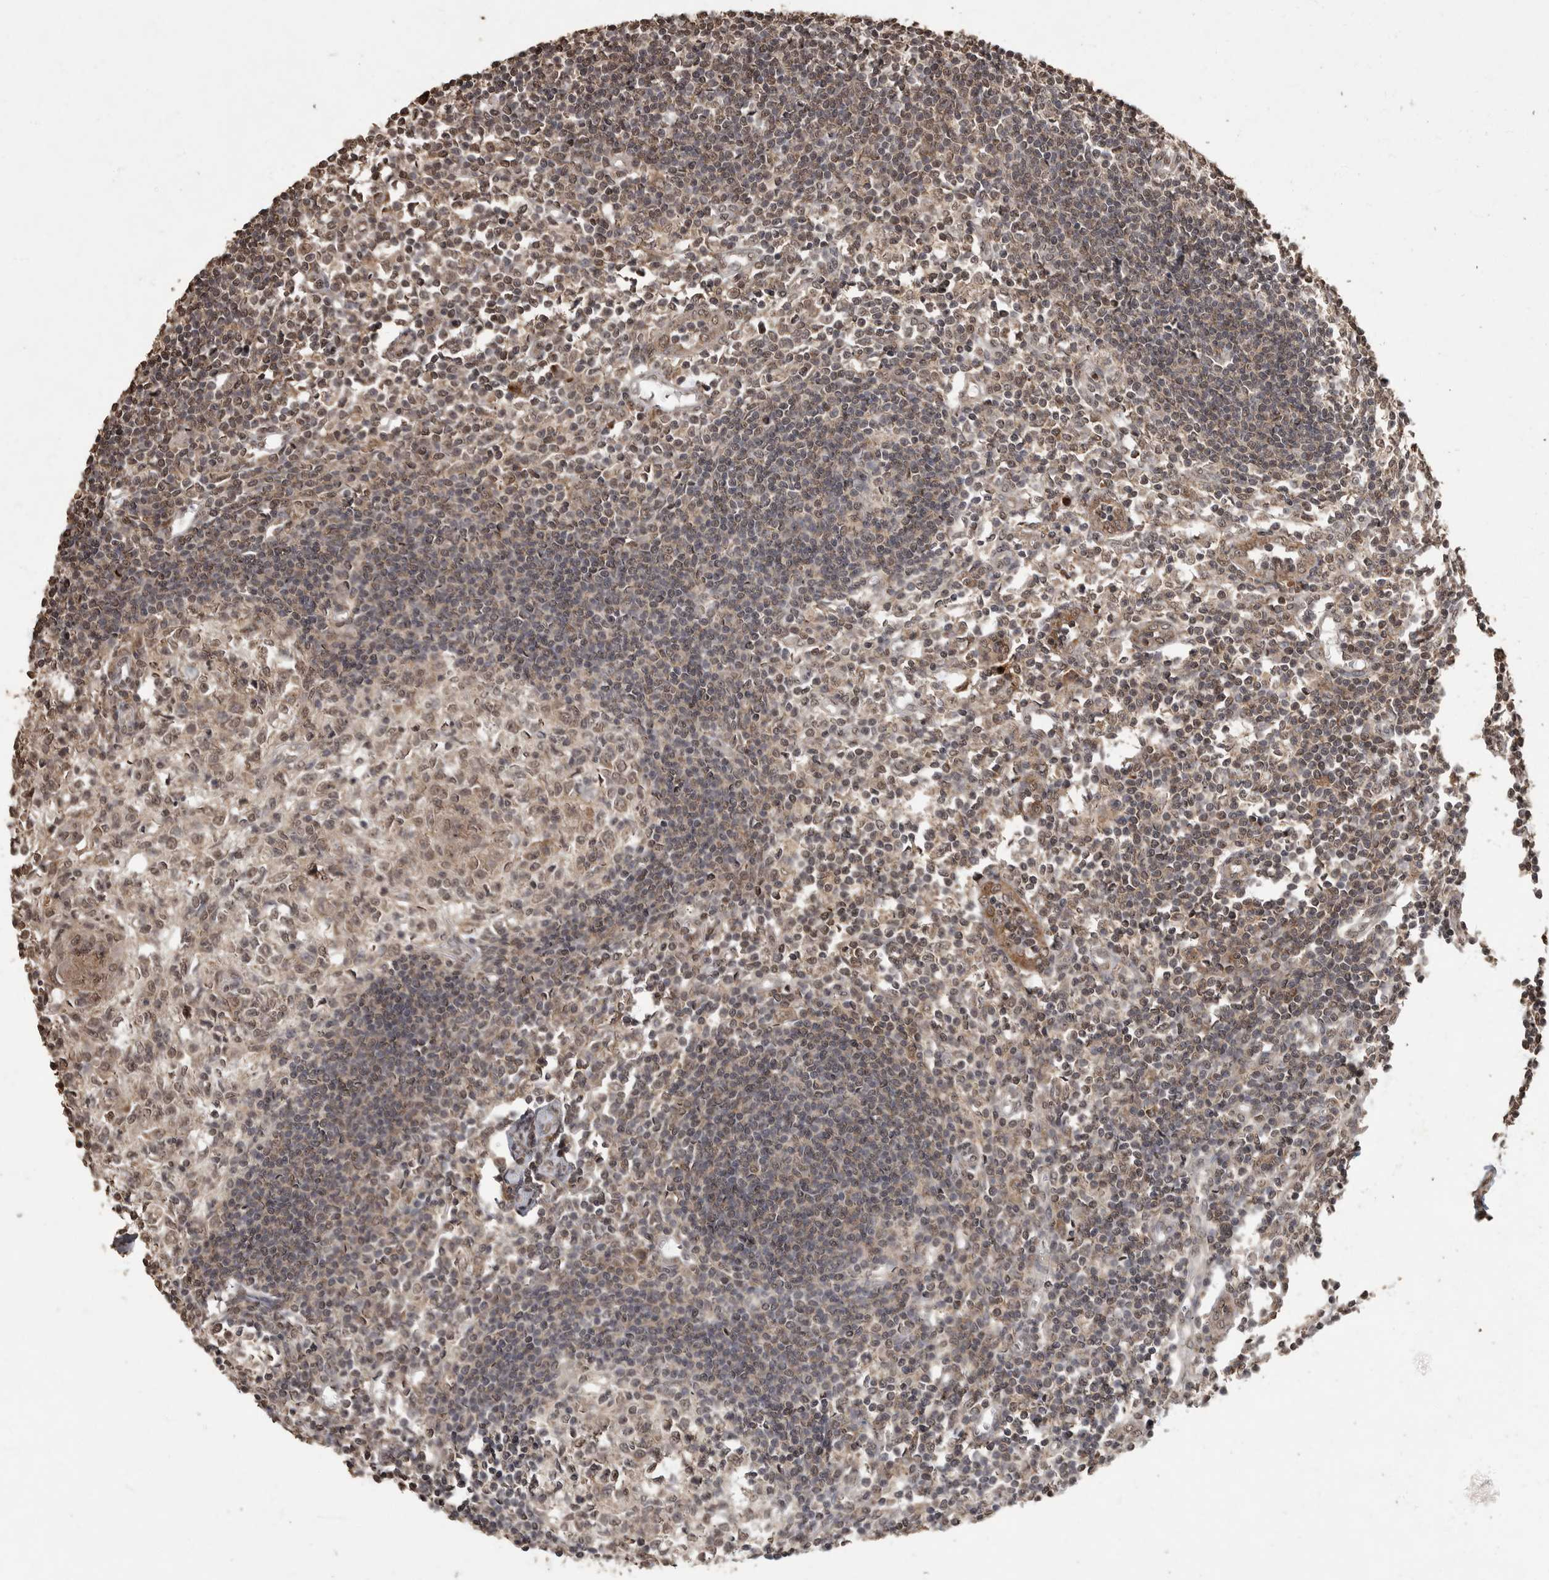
{"staining": {"intensity": "weak", "quantity": ">75%", "location": "cytoplasmic/membranous,nuclear"}, "tissue": "lymph node", "cell_type": "Germinal center cells", "image_type": "normal", "snomed": [{"axis": "morphology", "description": "Normal tissue, NOS"}, {"axis": "morphology", "description": "Malignant melanoma, Metastatic site"}, {"axis": "topography", "description": "Lymph node"}], "caption": "Lymph node was stained to show a protein in brown. There is low levels of weak cytoplasmic/membranous,nuclear staining in about >75% of germinal center cells. (DAB IHC, brown staining for protein, blue staining for nuclei).", "gene": "MAFG", "patient": {"sex": "male", "age": 41}}